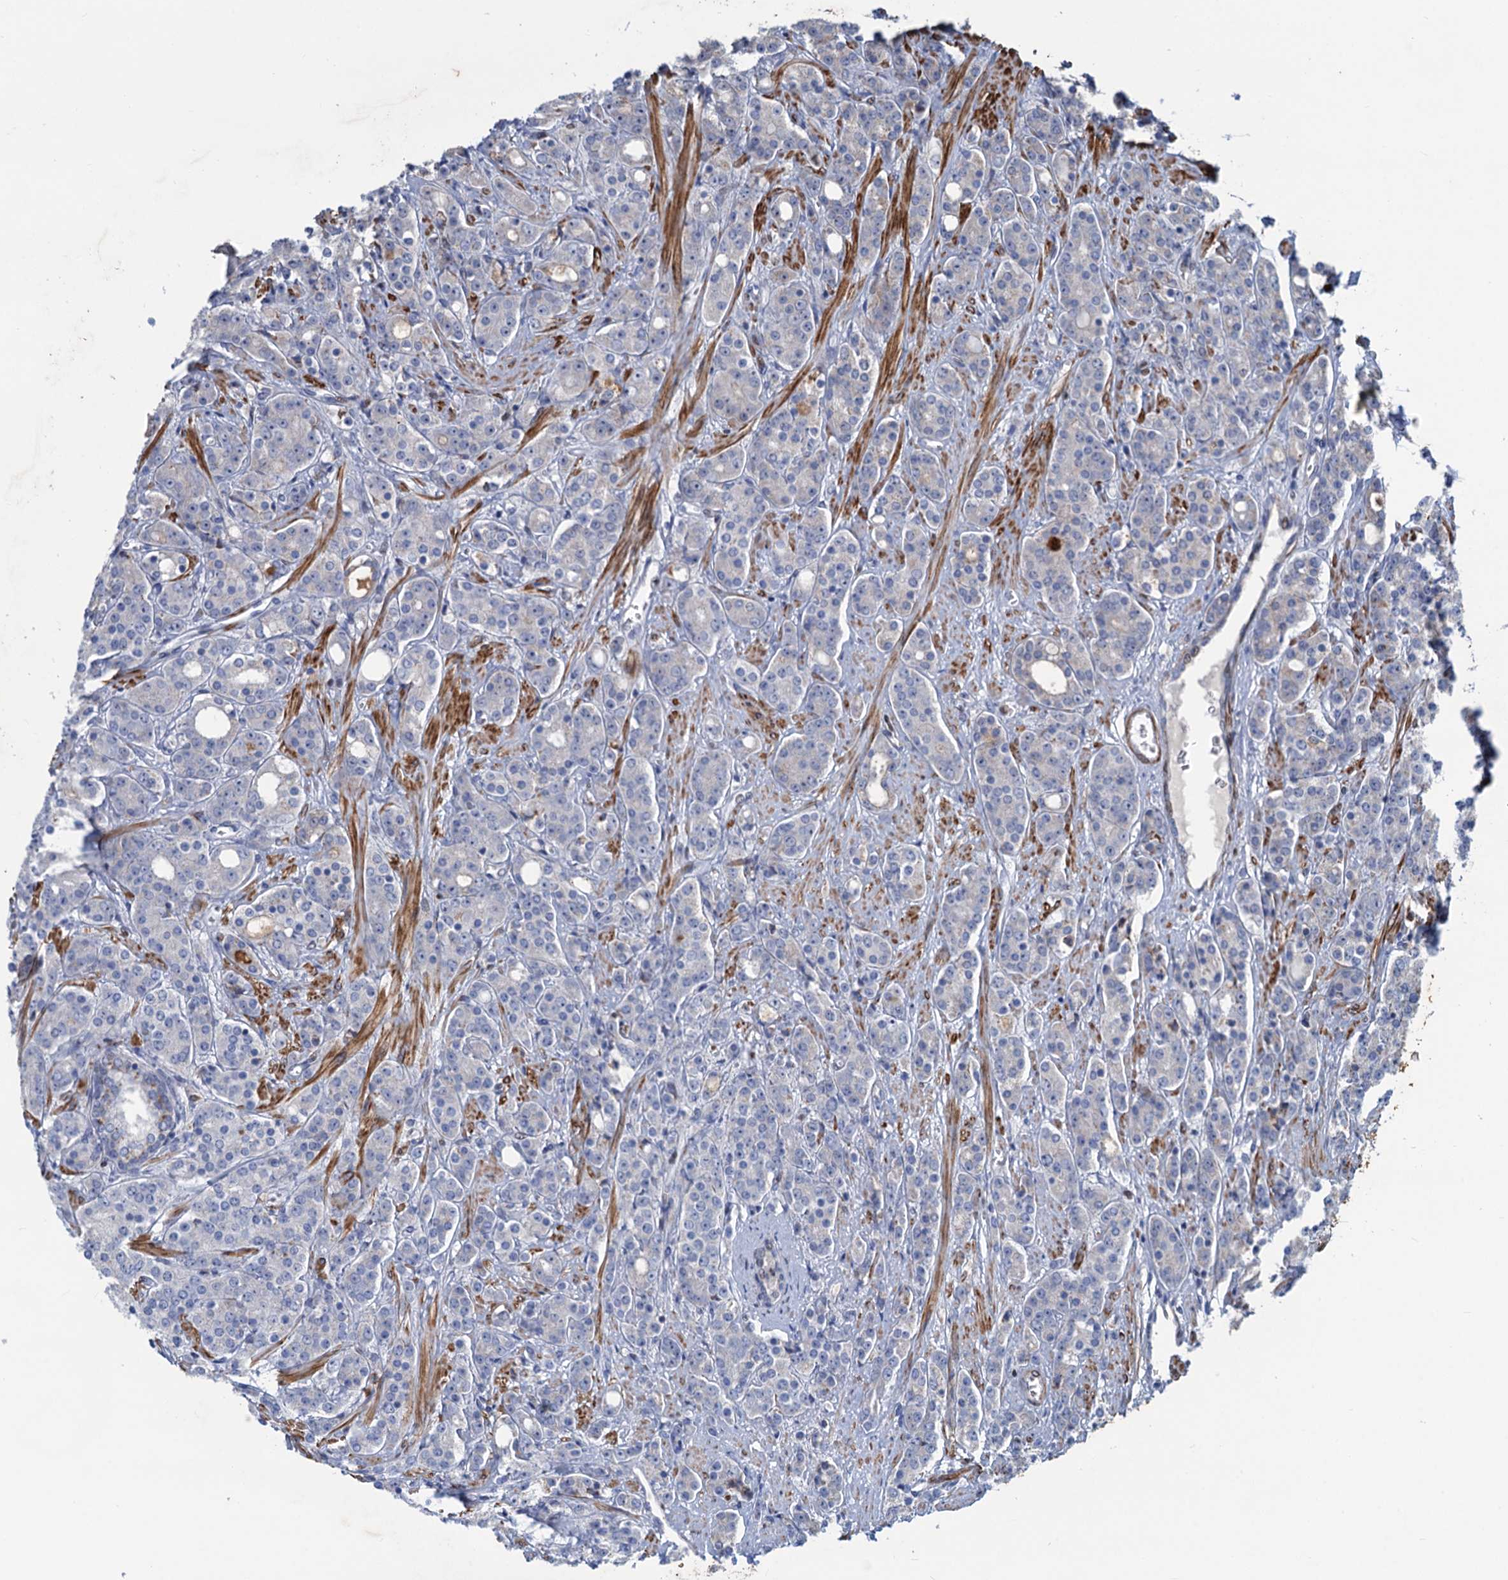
{"staining": {"intensity": "negative", "quantity": "none", "location": "none"}, "tissue": "prostate cancer", "cell_type": "Tumor cells", "image_type": "cancer", "snomed": [{"axis": "morphology", "description": "Adenocarcinoma, High grade"}, {"axis": "topography", "description": "Prostate"}], "caption": "An immunohistochemistry image of prostate high-grade adenocarcinoma is shown. There is no staining in tumor cells of prostate high-grade adenocarcinoma. (Brightfield microscopy of DAB (3,3'-diaminobenzidine) immunohistochemistry (IHC) at high magnification).", "gene": "ESYT3", "patient": {"sex": "male", "age": 62}}